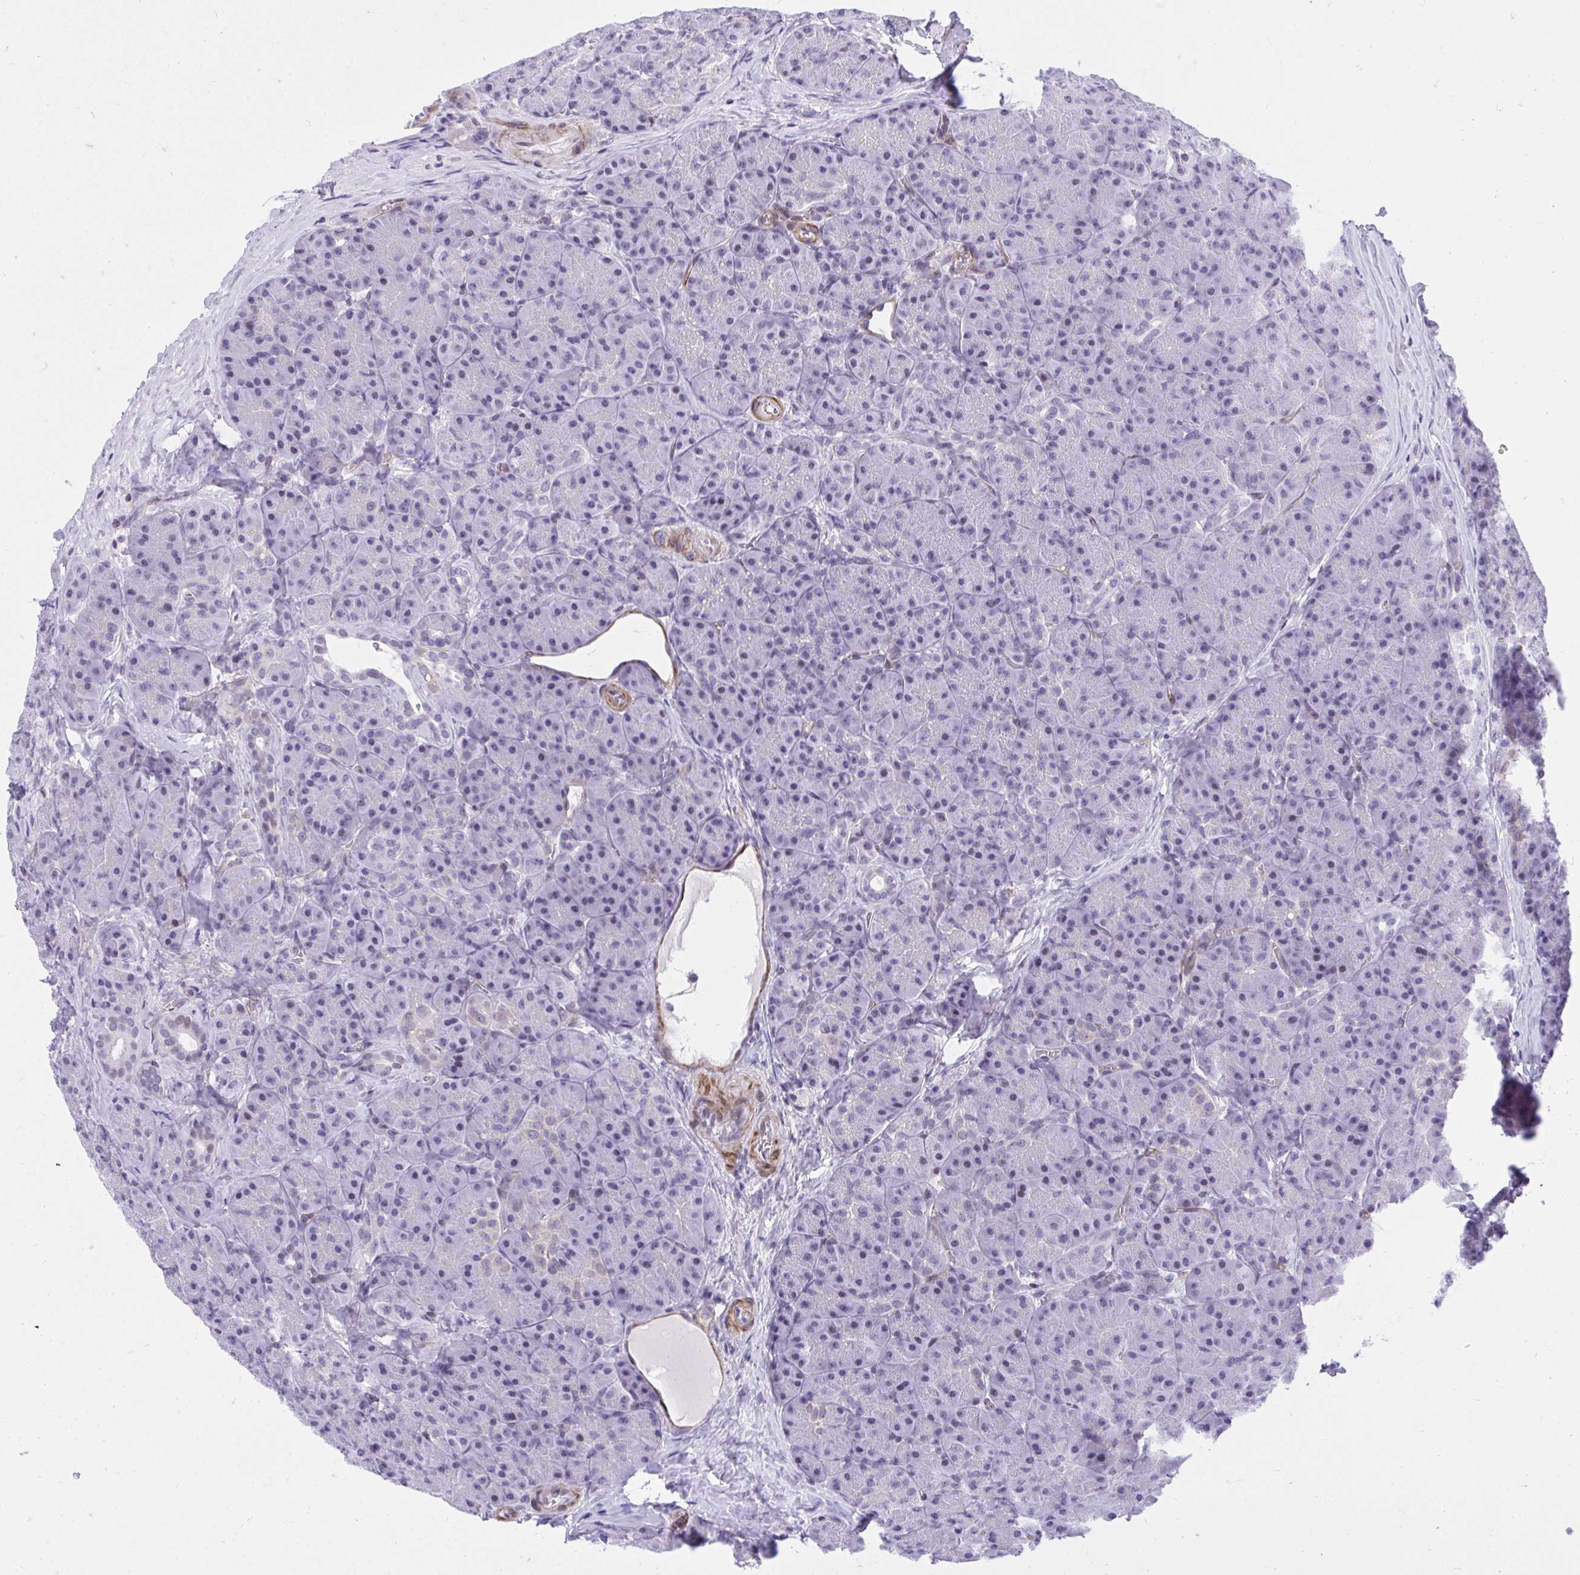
{"staining": {"intensity": "negative", "quantity": "none", "location": "none"}, "tissue": "pancreas", "cell_type": "Exocrine glandular cells", "image_type": "normal", "snomed": [{"axis": "morphology", "description": "Normal tissue, NOS"}, {"axis": "topography", "description": "Pancreas"}], "caption": "A high-resolution micrograph shows IHC staining of unremarkable pancreas, which demonstrates no significant expression in exocrine glandular cells. Brightfield microscopy of IHC stained with DAB (brown) and hematoxylin (blue), captured at high magnification.", "gene": "KCNN4", "patient": {"sex": "male", "age": 57}}